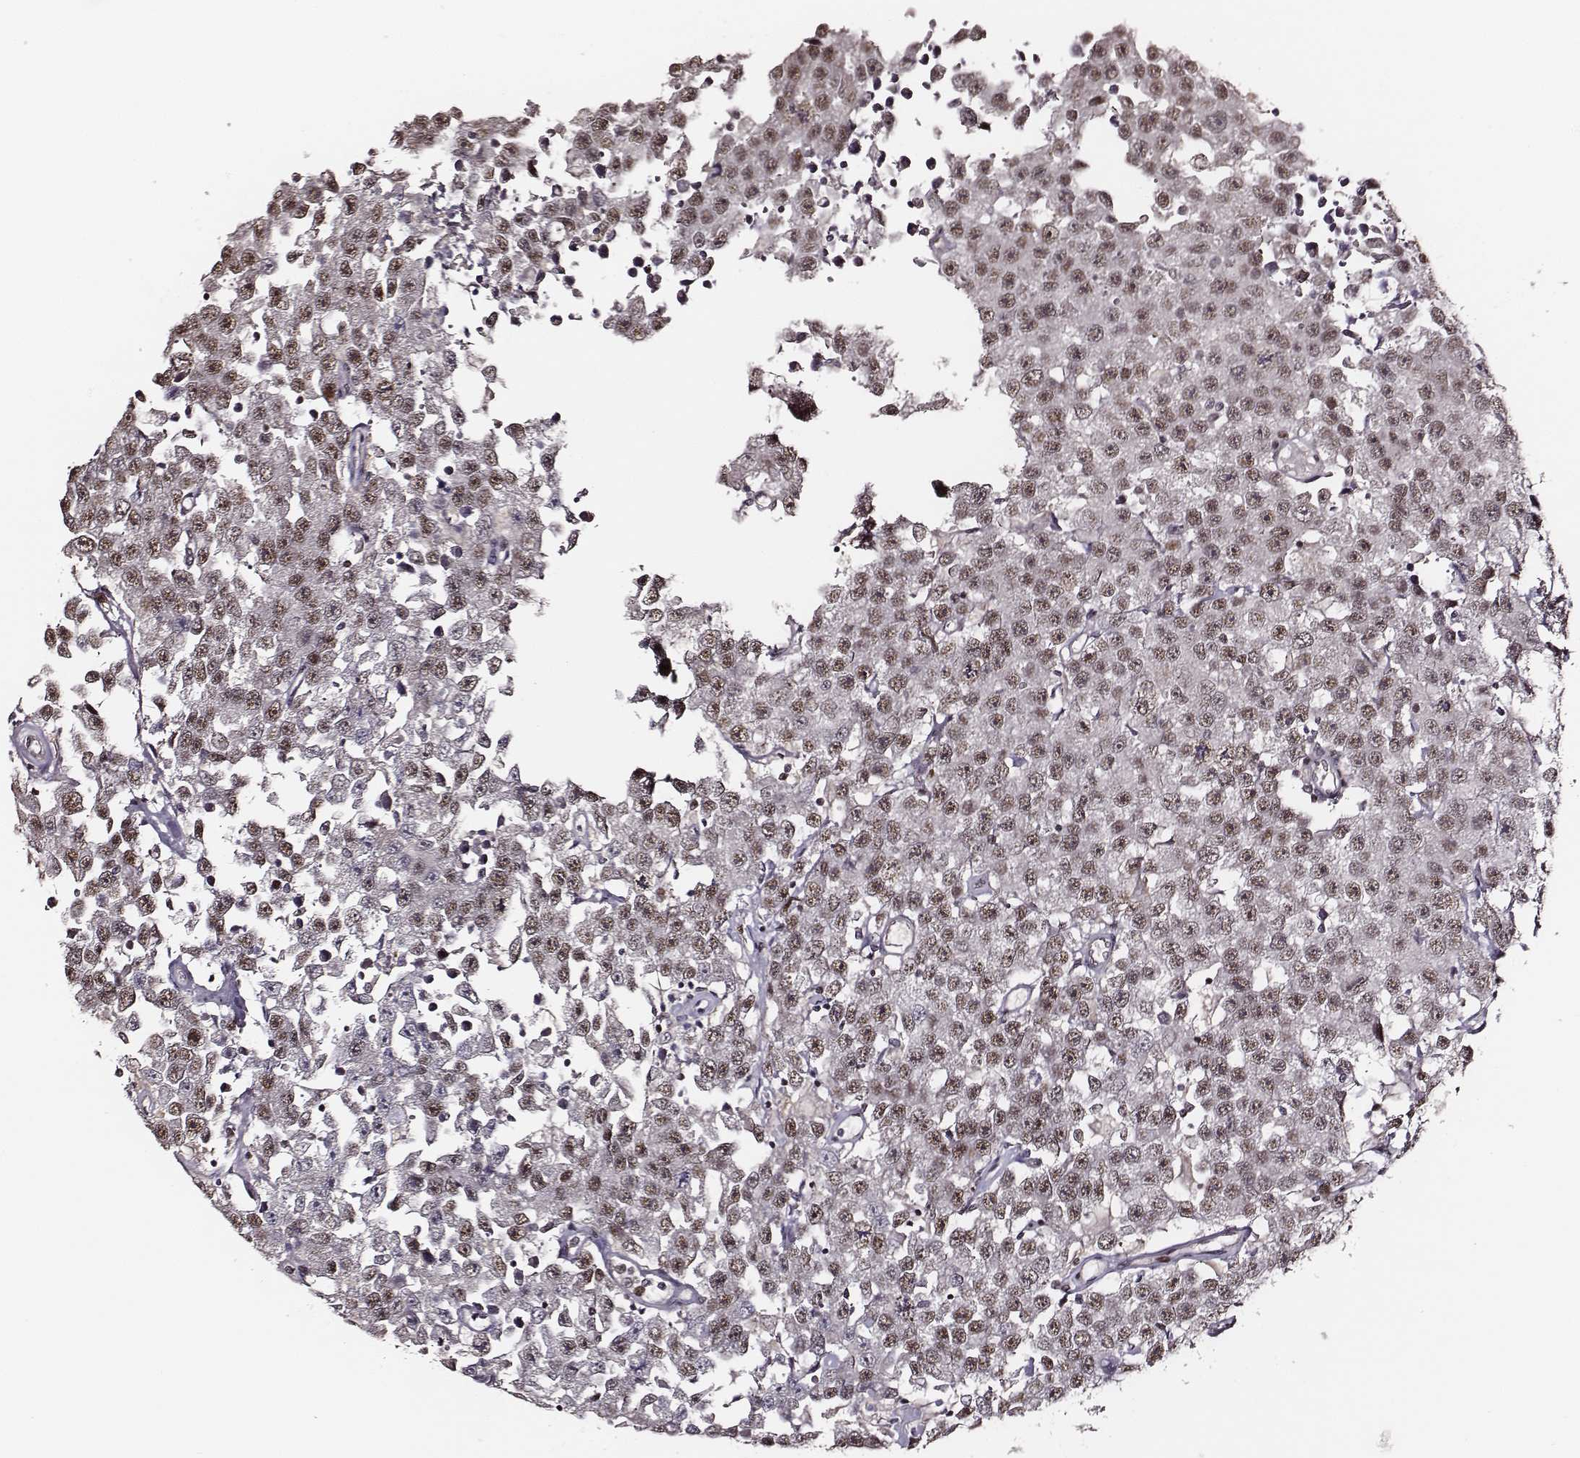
{"staining": {"intensity": "moderate", "quantity": ">75%", "location": "nuclear"}, "tissue": "testis cancer", "cell_type": "Tumor cells", "image_type": "cancer", "snomed": [{"axis": "morphology", "description": "Seminoma, NOS"}, {"axis": "topography", "description": "Testis"}], "caption": "Immunohistochemistry (IHC) micrograph of neoplastic tissue: human testis seminoma stained using immunohistochemistry (IHC) displays medium levels of moderate protein expression localized specifically in the nuclear of tumor cells, appearing as a nuclear brown color.", "gene": "PPARA", "patient": {"sex": "male", "age": 52}}